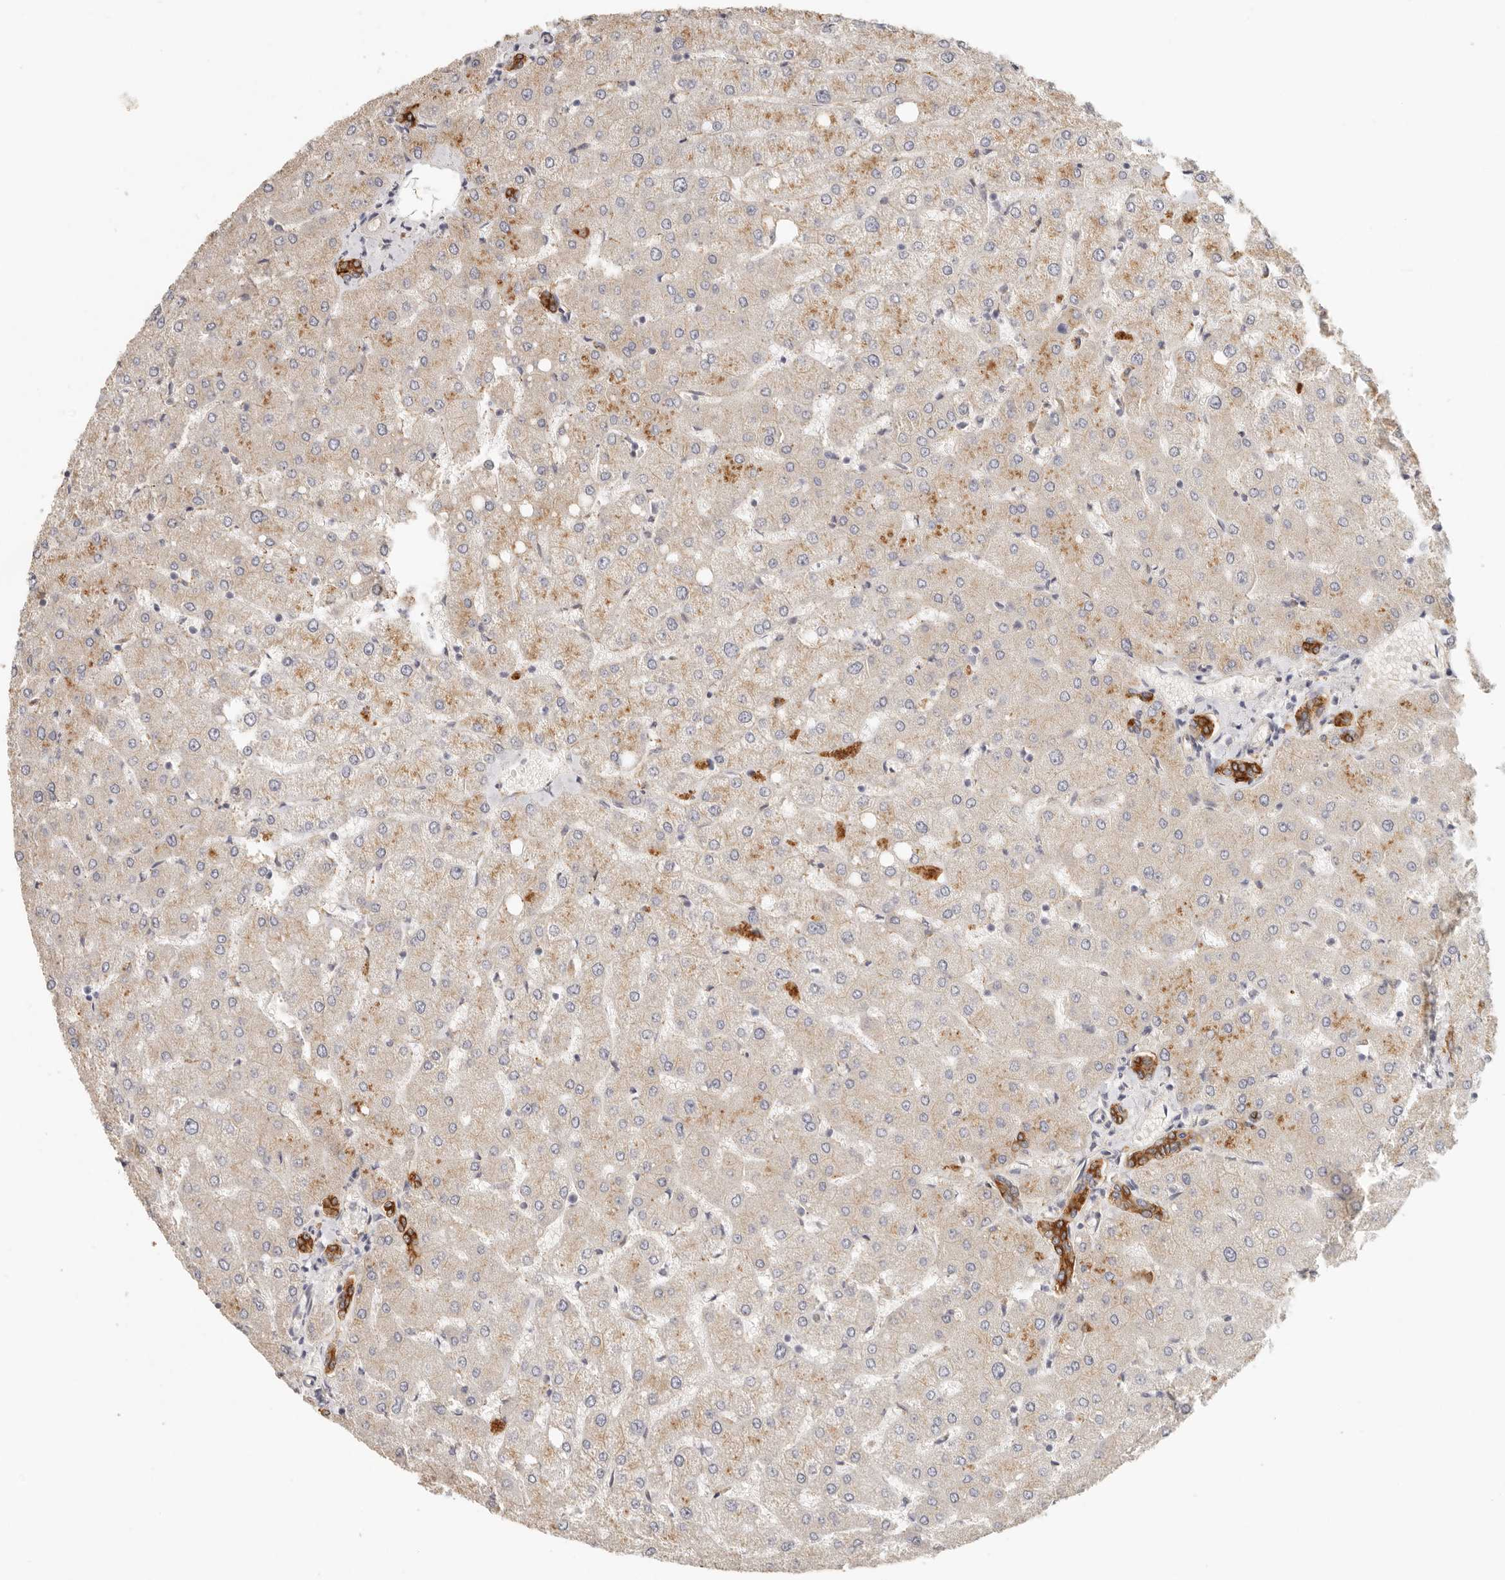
{"staining": {"intensity": "strong", "quantity": ">75%", "location": "cytoplasmic/membranous"}, "tissue": "liver", "cell_type": "Cholangiocytes", "image_type": "normal", "snomed": [{"axis": "morphology", "description": "Normal tissue, NOS"}, {"axis": "topography", "description": "Liver"}], "caption": "An IHC image of unremarkable tissue is shown. Protein staining in brown shows strong cytoplasmic/membranous positivity in liver within cholangiocytes. (DAB (3,3'-diaminobenzidine) IHC, brown staining for protein, blue staining for nuclei).", "gene": "ANXA9", "patient": {"sex": "female", "age": 54}}